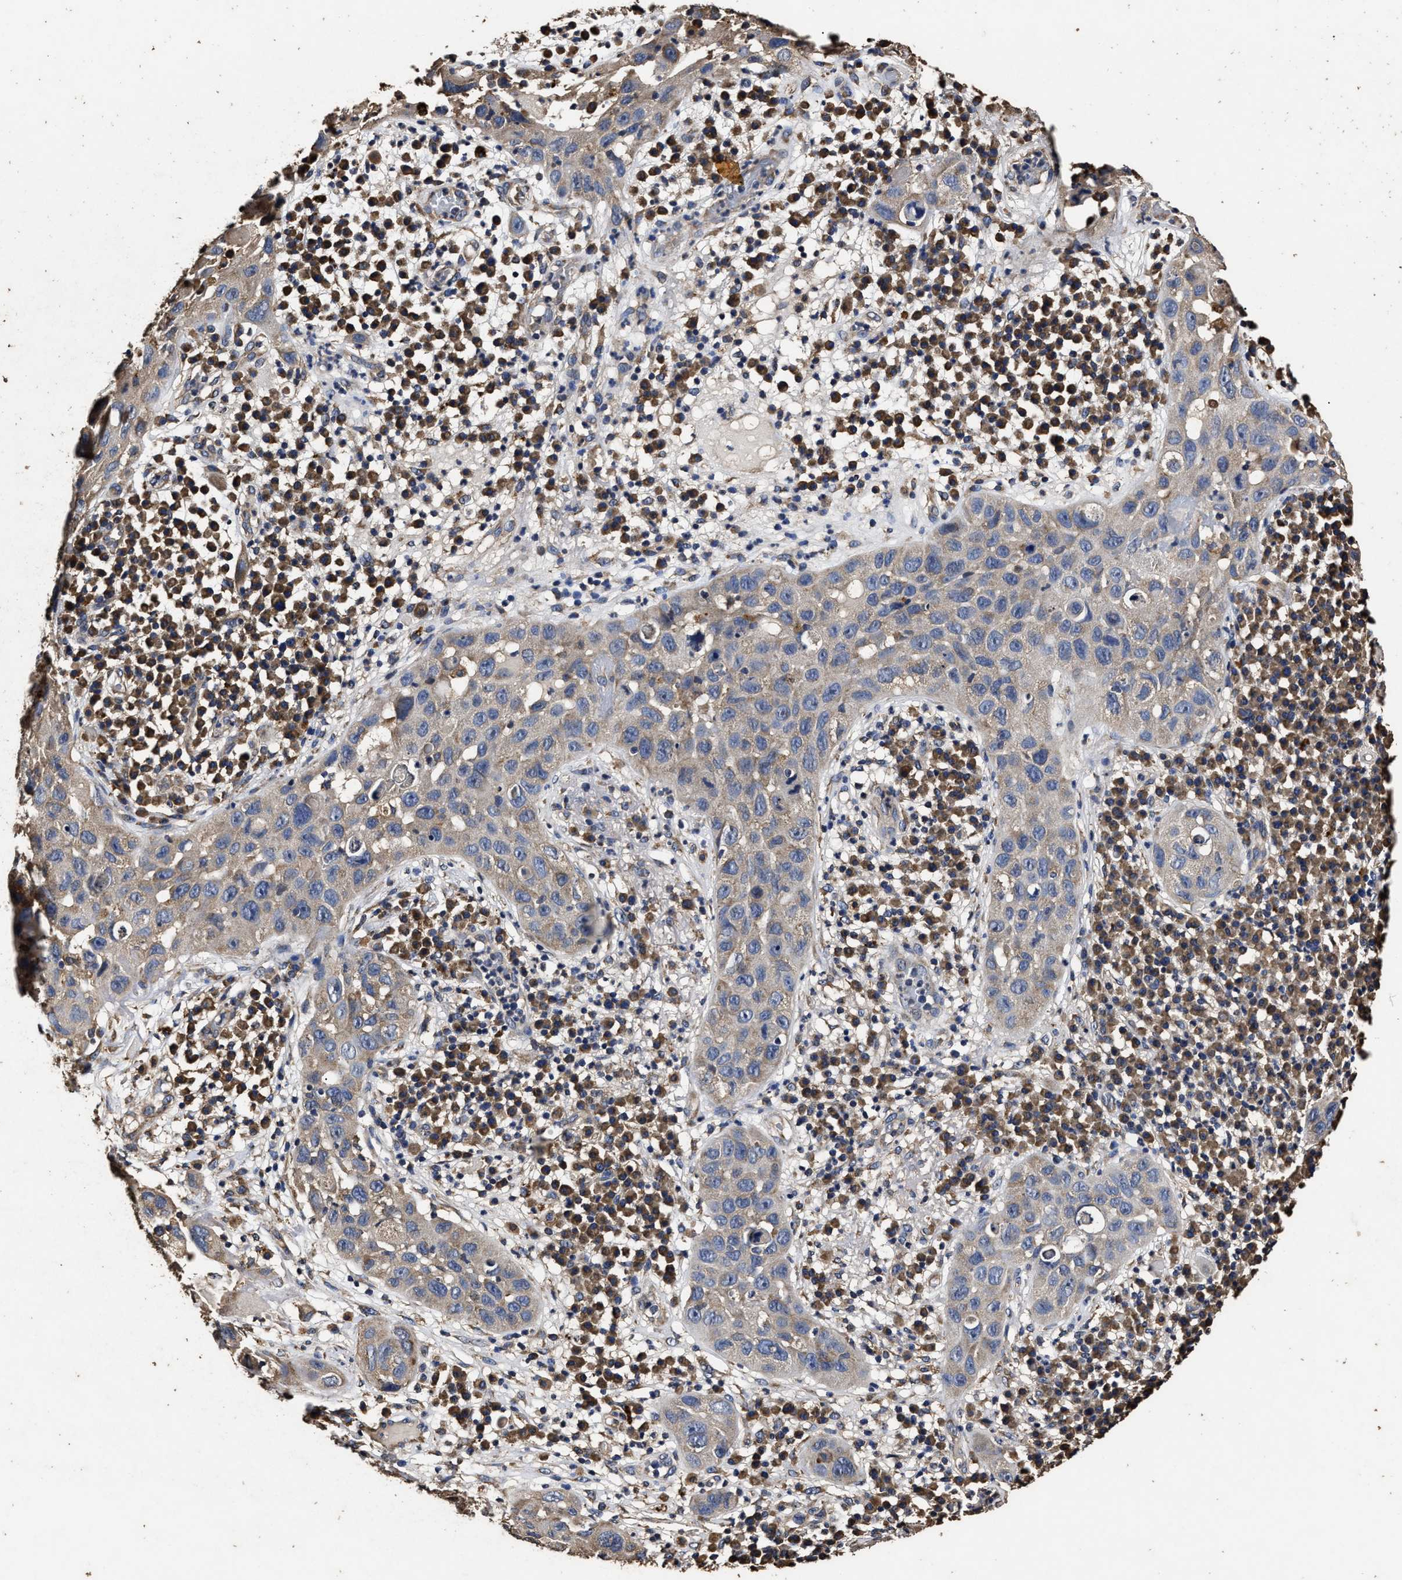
{"staining": {"intensity": "weak", "quantity": "<25%", "location": "cytoplasmic/membranous"}, "tissue": "skin cancer", "cell_type": "Tumor cells", "image_type": "cancer", "snomed": [{"axis": "morphology", "description": "Squamous cell carcinoma in situ, NOS"}, {"axis": "morphology", "description": "Squamous cell carcinoma, NOS"}, {"axis": "topography", "description": "Skin"}], "caption": "Tumor cells show no significant positivity in skin squamous cell carcinoma.", "gene": "PPM1K", "patient": {"sex": "male", "age": 93}}